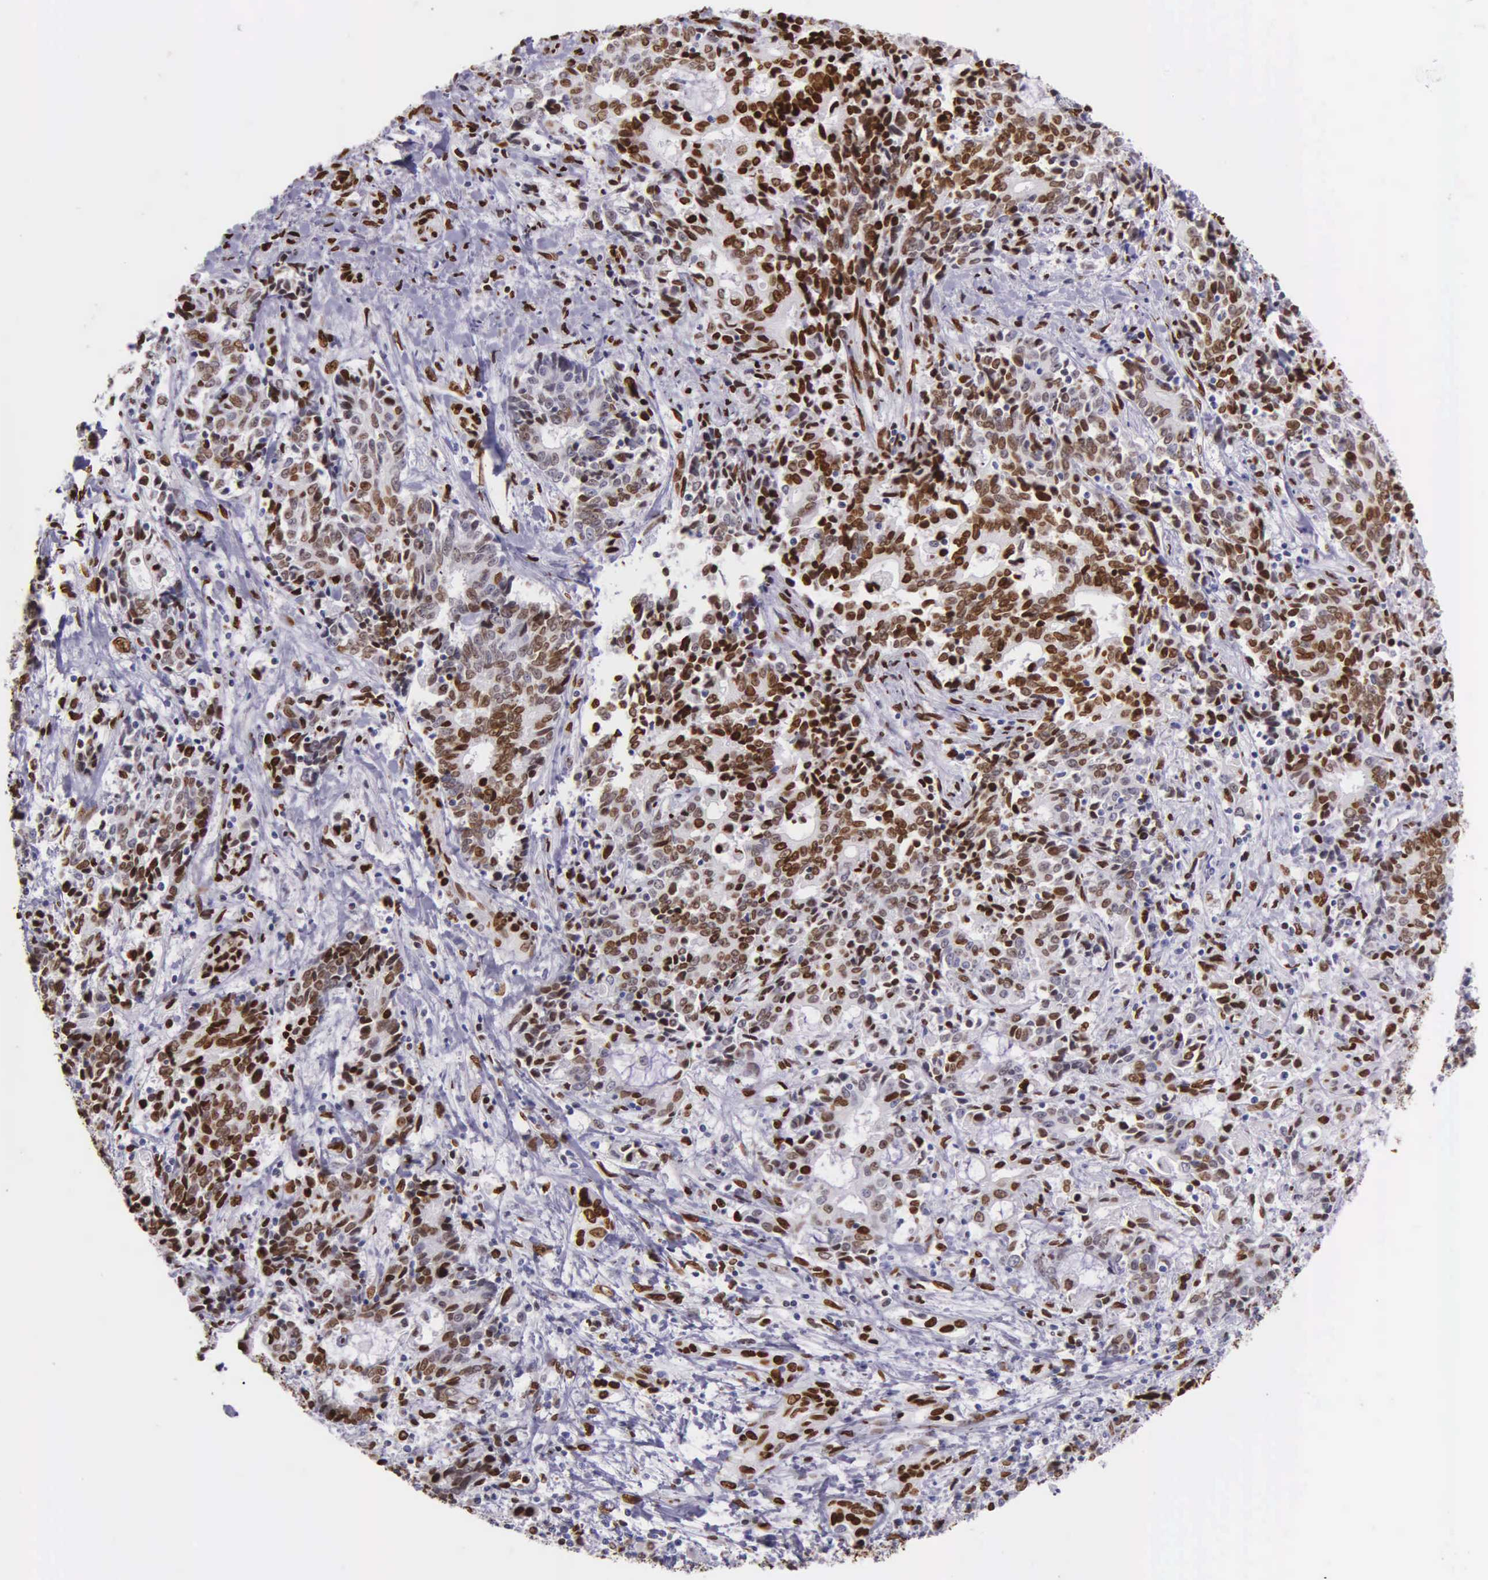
{"staining": {"intensity": "strong", "quantity": ">75%", "location": "nuclear"}, "tissue": "liver cancer", "cell_type": "Tumor cells", "image_type": "cancer", "snomed": [{"axis": "morphology", "description": "Cholangiocarcinoma"}, {"axis": "topography", "description": "Liver"}], "caption": "DAB immunohistochemical staining of liver cancer (cholangiocarcinoma) displays strong nuclear protein staining in approximately >75% of tumor cells. (DAB IHC with brightfield microscopy, high magnification).", "gene": "H1-0", "patient": {"sex": "male", "age": 57}}